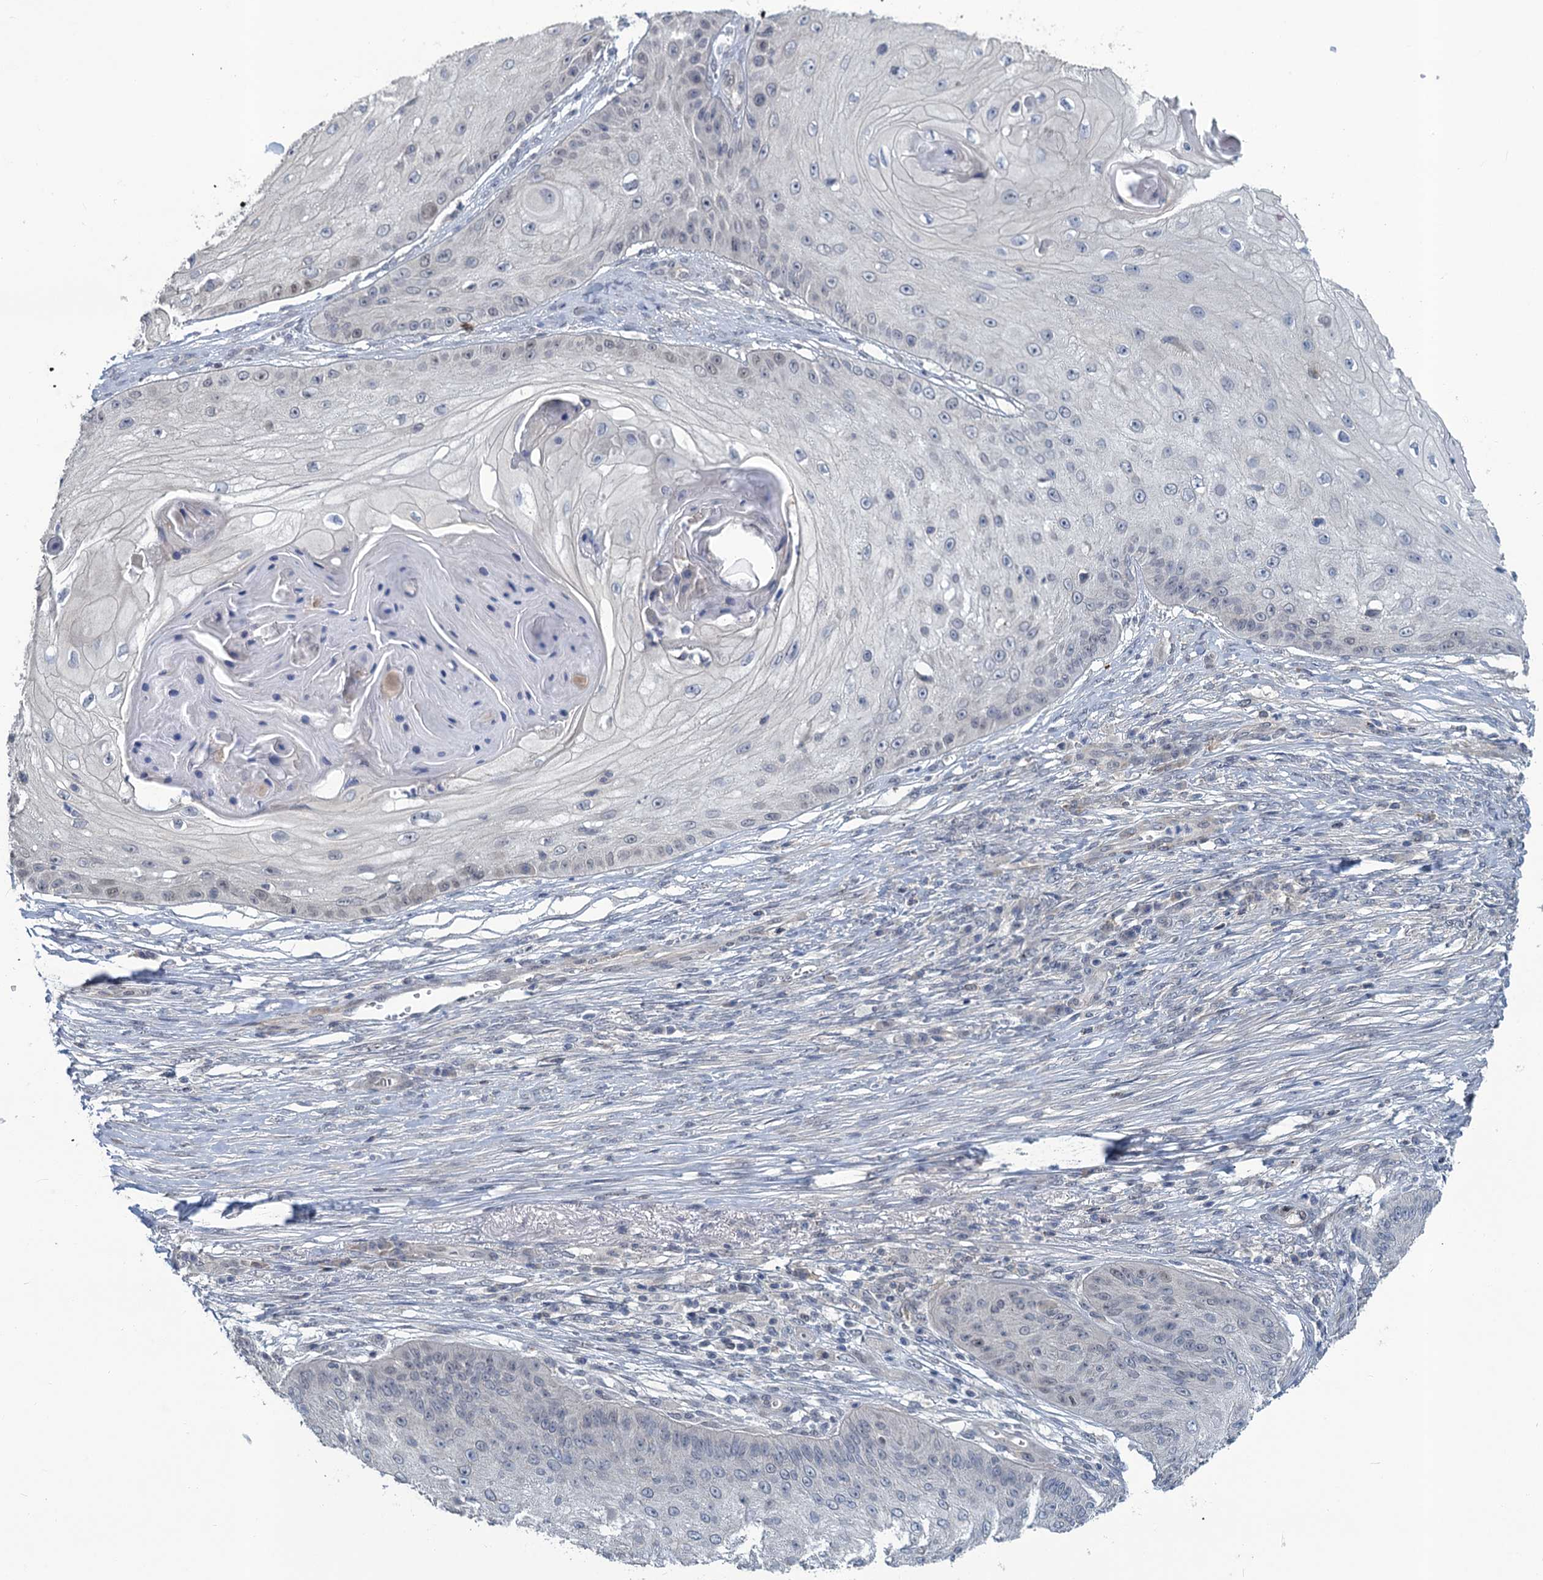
{"staining": {"intensity": "negative", "quantity": "none", "location": "none"}, "tissue": "skin cancer", "cell_type": "Tumor cells", "image_type": "cancer", "snomed": [{"axis": "morphology", "description": "Squamous cell carcinoma, NOS"}, {"axis": "topography", "description": "Skin"}], "caption": "Immunohistochemistry (IHC) of skin cancer demonstrates no expression in tumor cells.", "gene": "MRFAP1", "patient": {"sex": "male", "age": 70}}